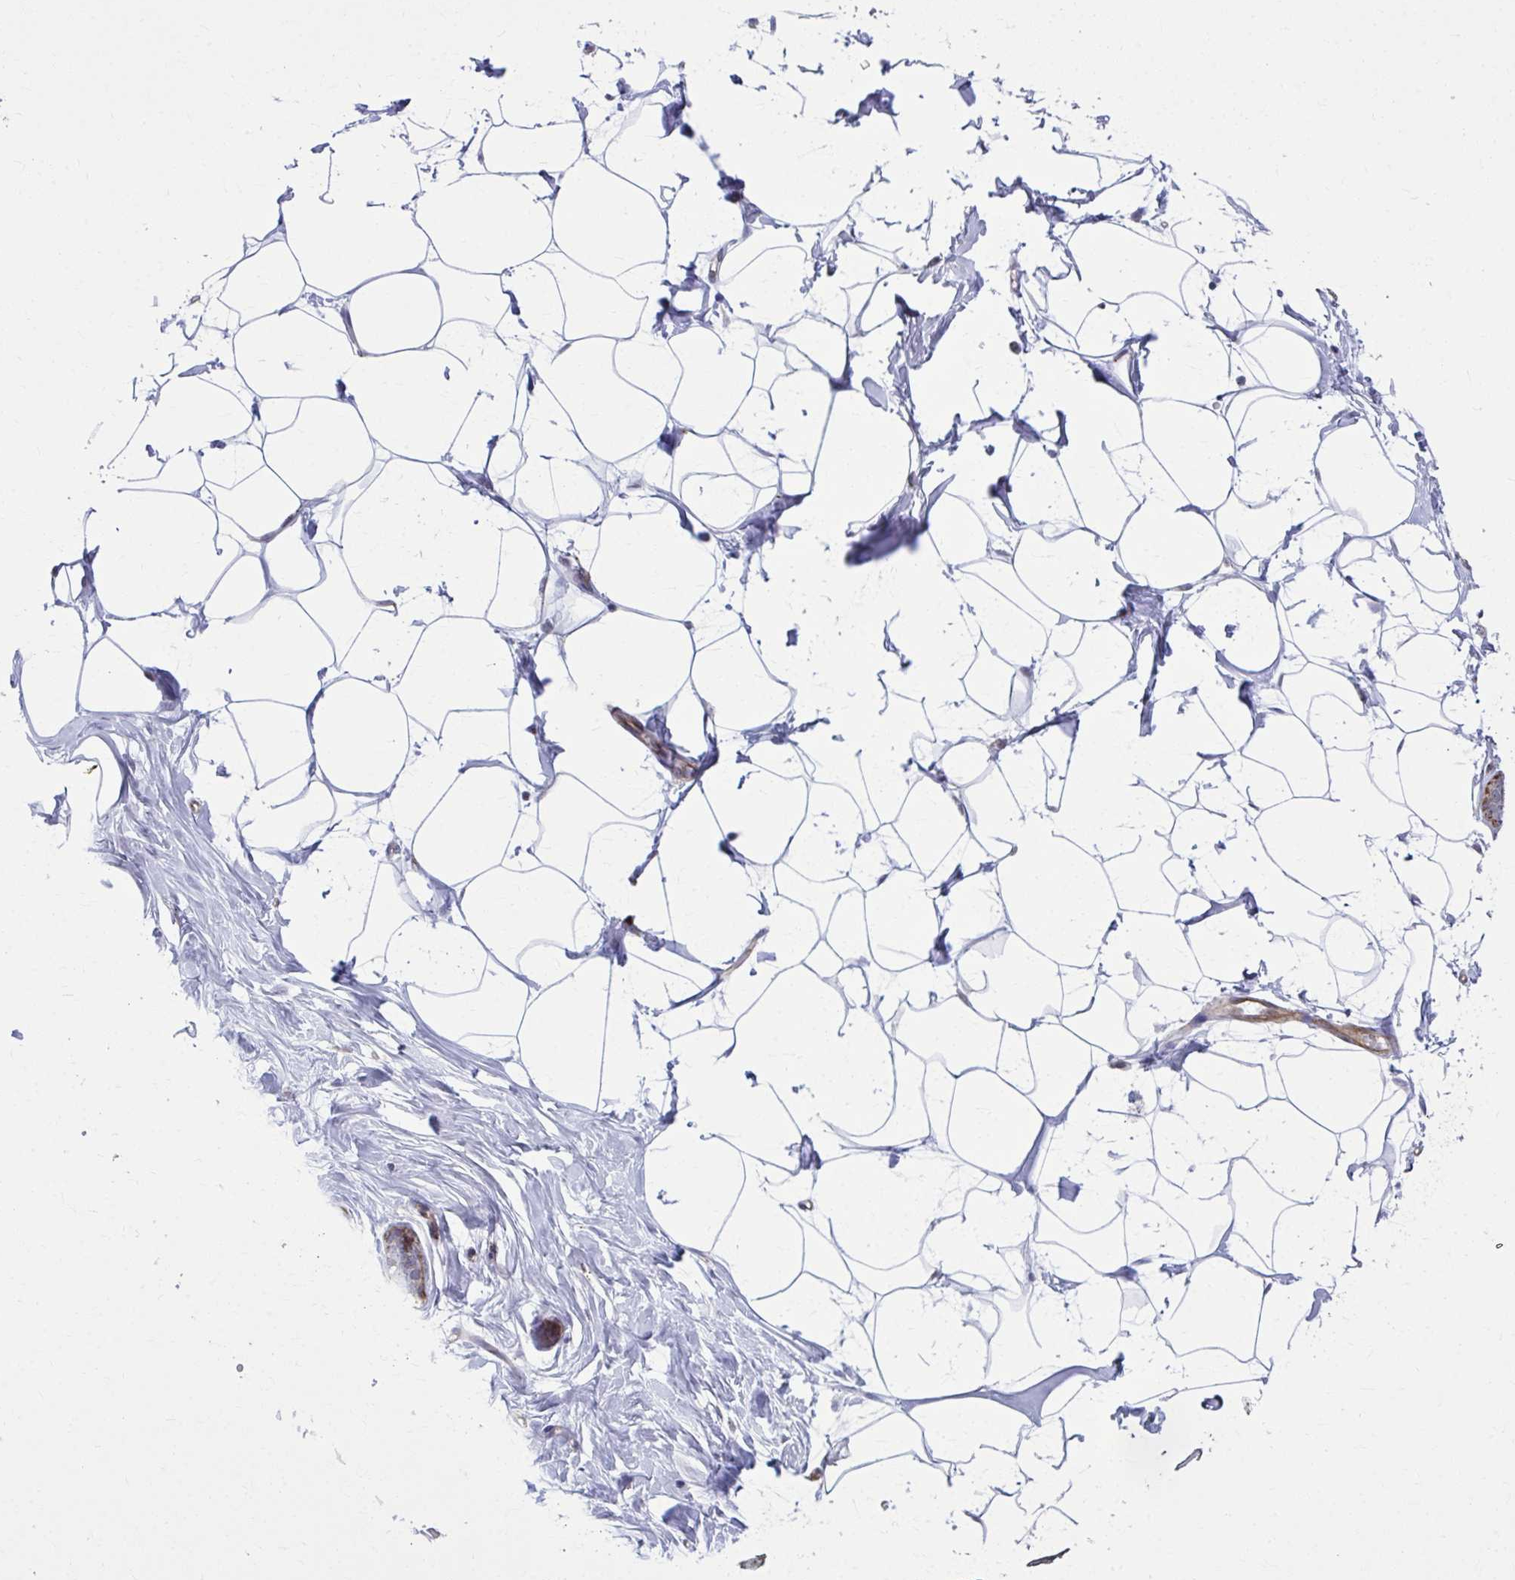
{"staining": {"intensity": "negative", "quantity": "none", "location": "none"}, "tissue": "breast", "cell_type": "Adipocytes", "image_type": "normal", "snomed": [{"axis": "morphology", "description": "Normal tissue, NOS"}, {"axis": "topography", "description": "Breast"}], "caption": "Immunohistochemistry image of unremarkable breast: human breast stained with DAB shows no significant protein expression in adipocytes. (Brightfield microscopy of DAB immunohistochemistry (IHC) at high magnification).", "gene": "LRRC4B", "patient": {"sex": "female", "age": 27}}